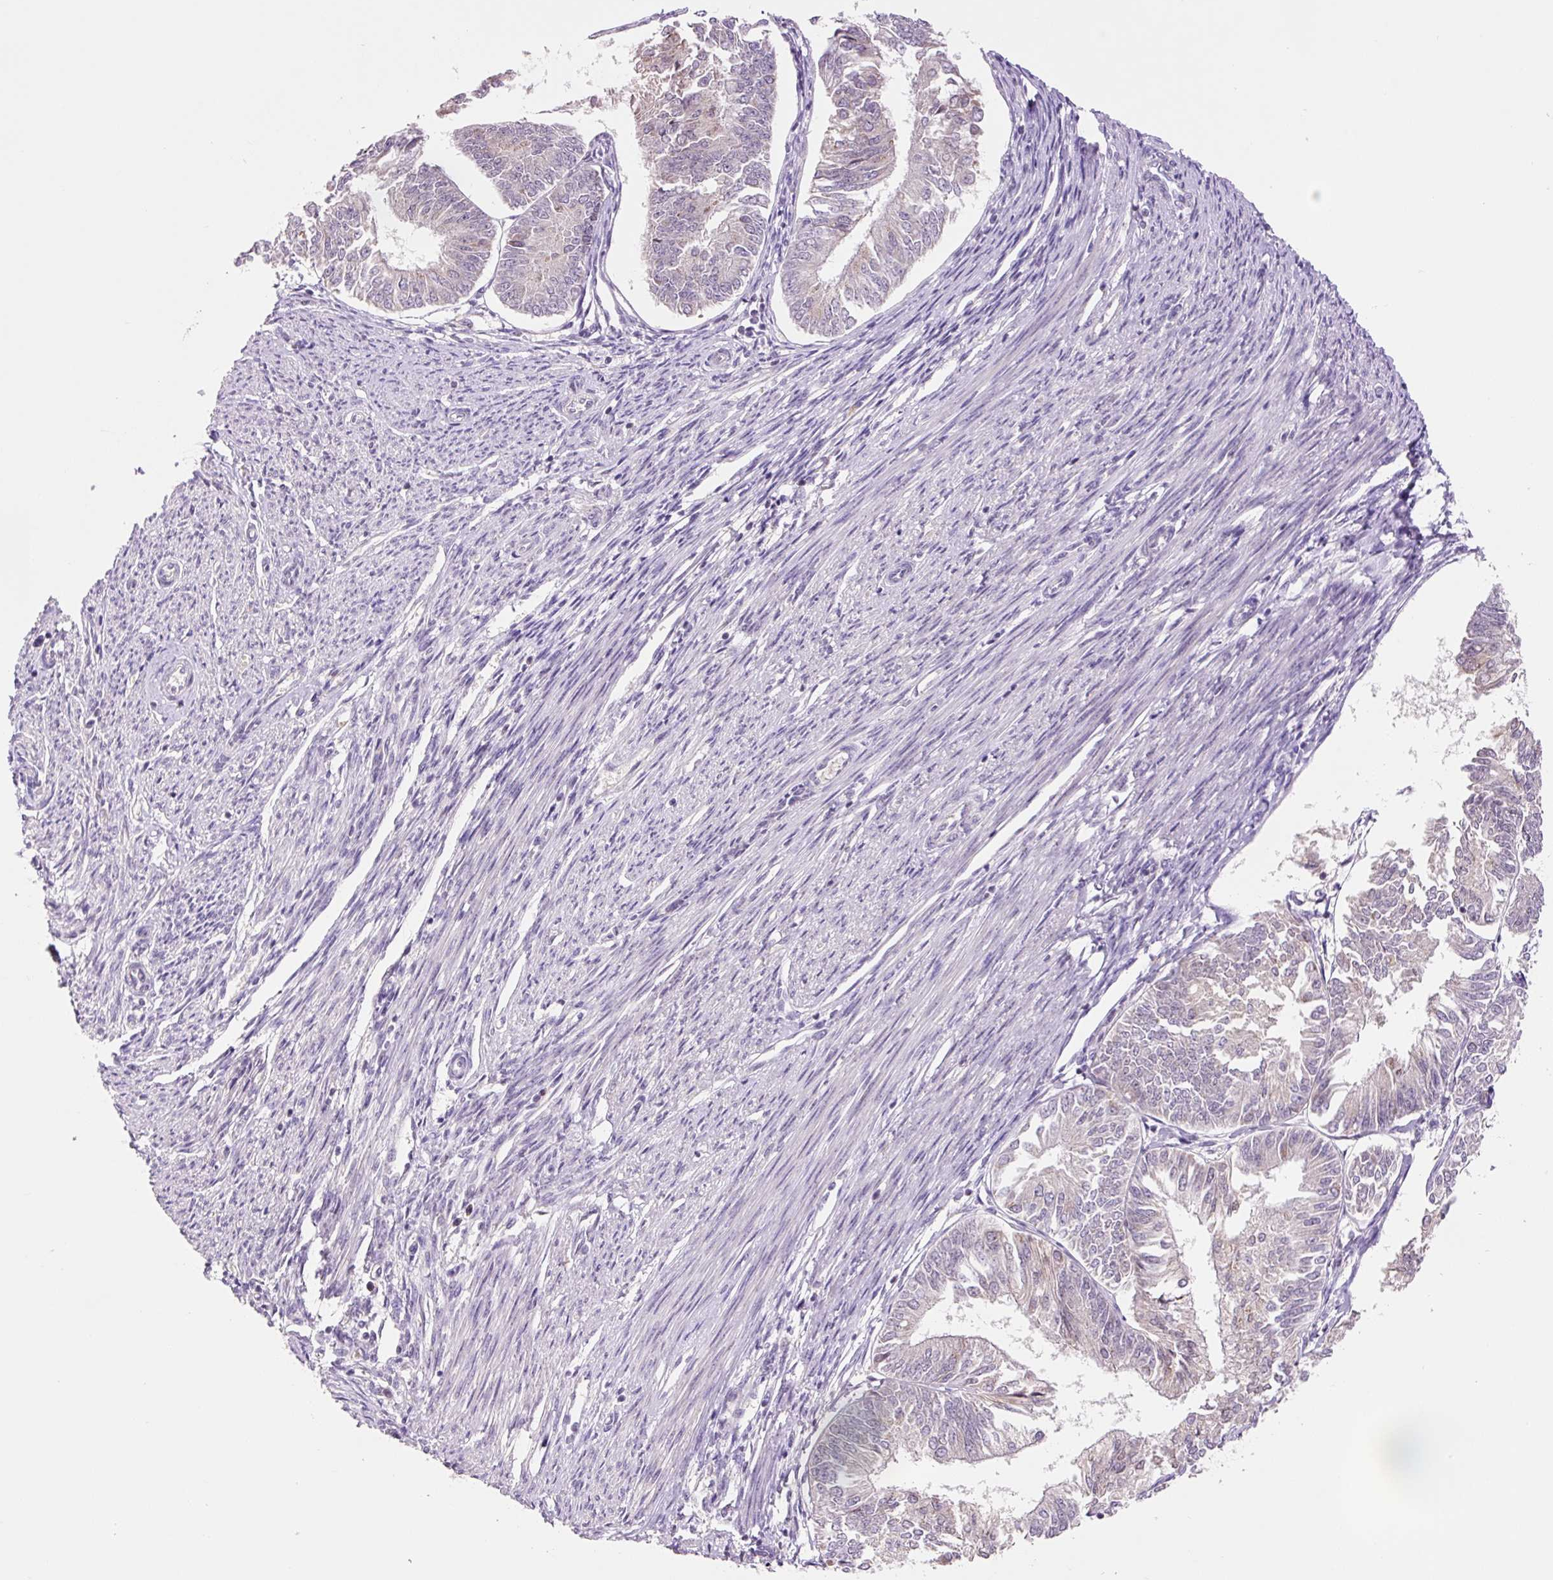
{"staining": {"intensity": "negative", "quantity": "none", "location": "none"}, "tissue": "endometrial cancer", "cell_type": "Tumor cells", "image_type": "cancer", "snomed": [{"axis": "morphology", "description": "Adenocarcinoma, NOS"}, {"axis": "topography", "description": "Endometrium"}], "caption": "Immunohistochemistry photomicrograph of neoplastic tissue: human adenocarcinoma (endometrial) stained with DAB (3,3'-diaminobenzidine) demonstrates no significant protein expression in tumor cells. (Immunohistochemistry, brightfield microscopy, high magnification).", "gene": "PCK2", "patient": {"sex": "female", "age": 58}}